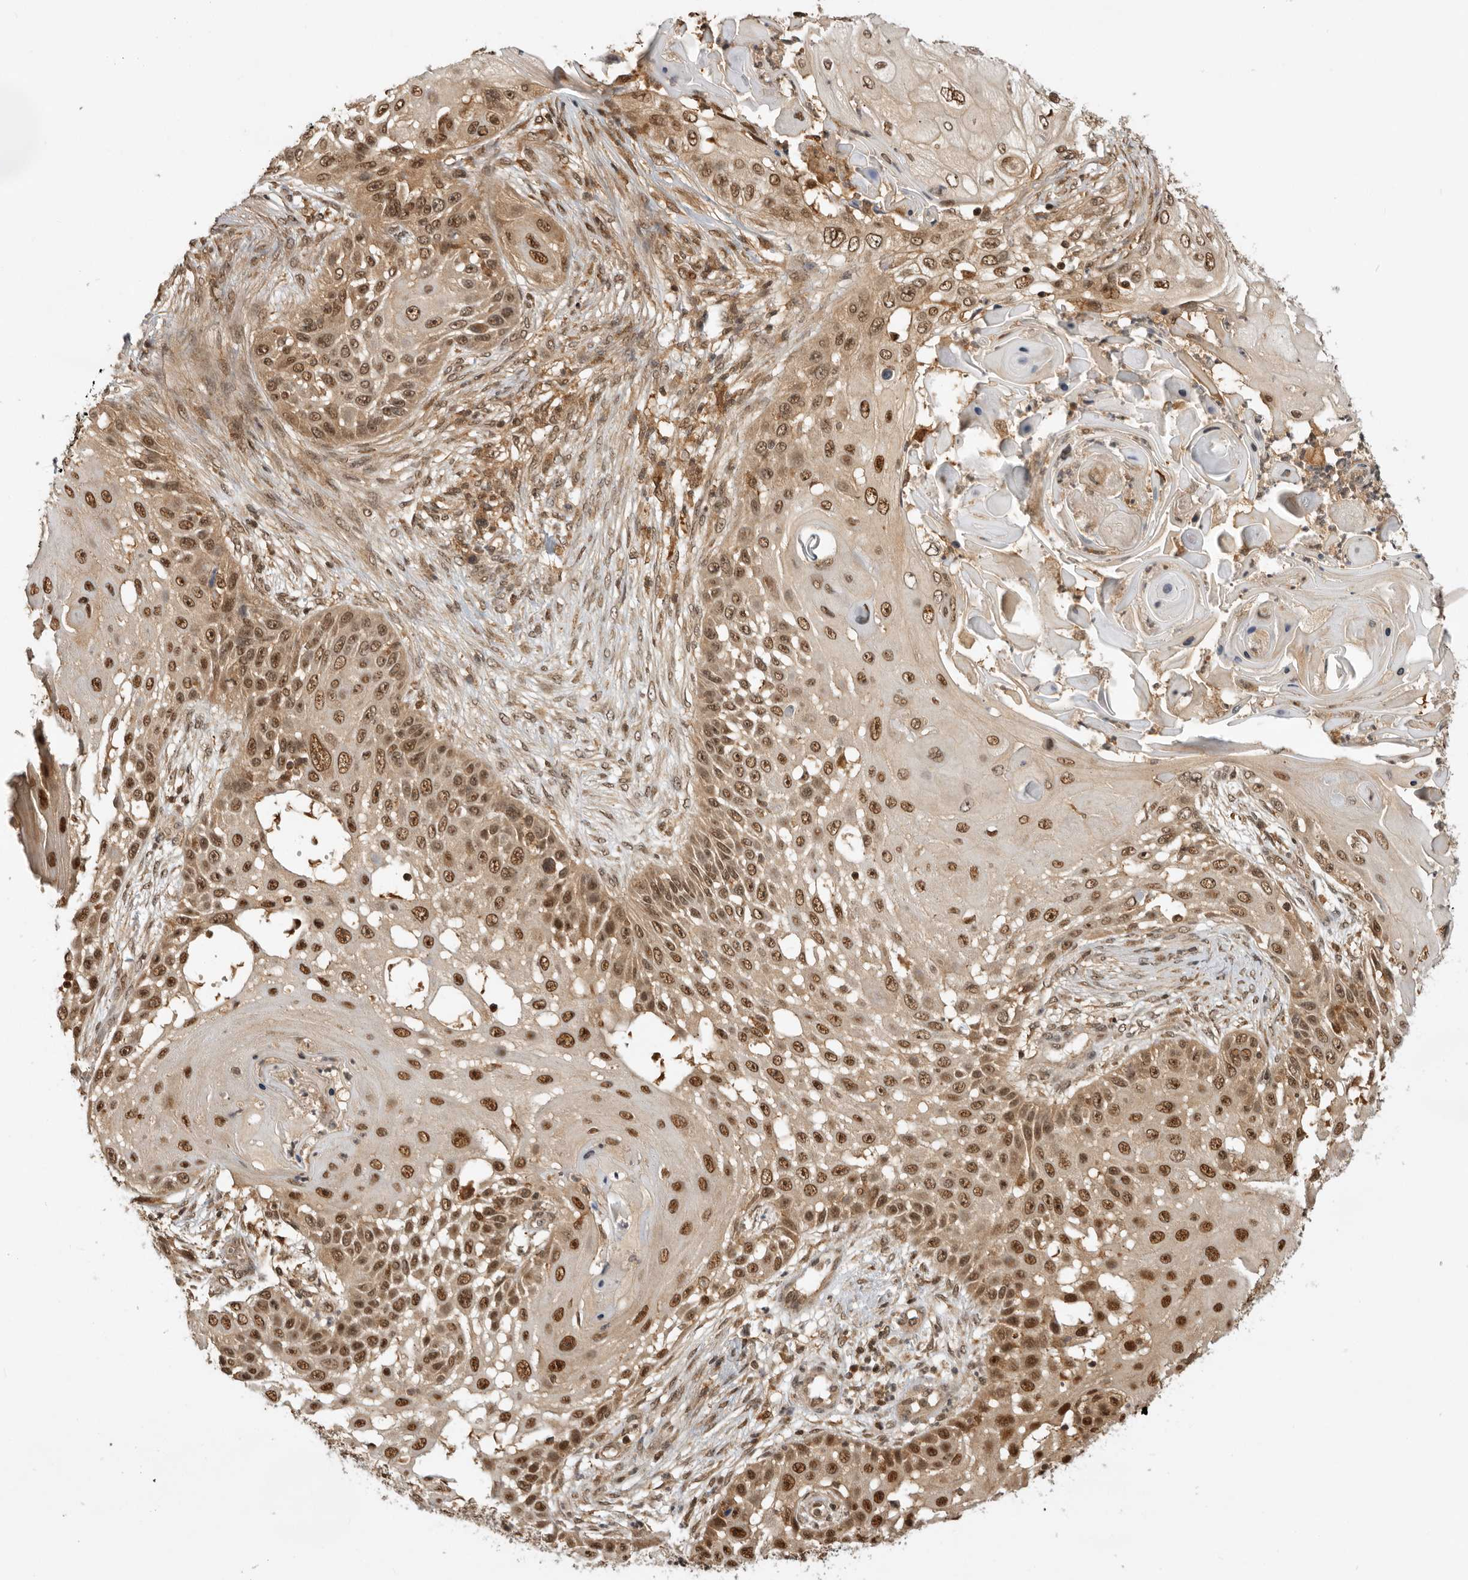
{"staining": {"intensity": "strong", "quantity": ">75%", "location": "cytoplasmic/membranous,nuclear"}, "tissue": "skin cancer", "cell_type": "Tumor cells", "image_type": "cancer", "snomed": [{"axis": "morphology", "description": "Squamous cell carcinoma, NOS"}, {"axis": "topography", "description": "Skin"}], "caption": "Squamous cell carcinoma (skin) was stained to show a protein in brown. There is high levels of strong cytoplasmic/membranous and nuclear expression in approximately >75% of tumor cells. Ihc stains the protein in brown and the nuclei are stained blue.", "gene": "ADPRS", "patient": {"sex": "female", "age": 44}}